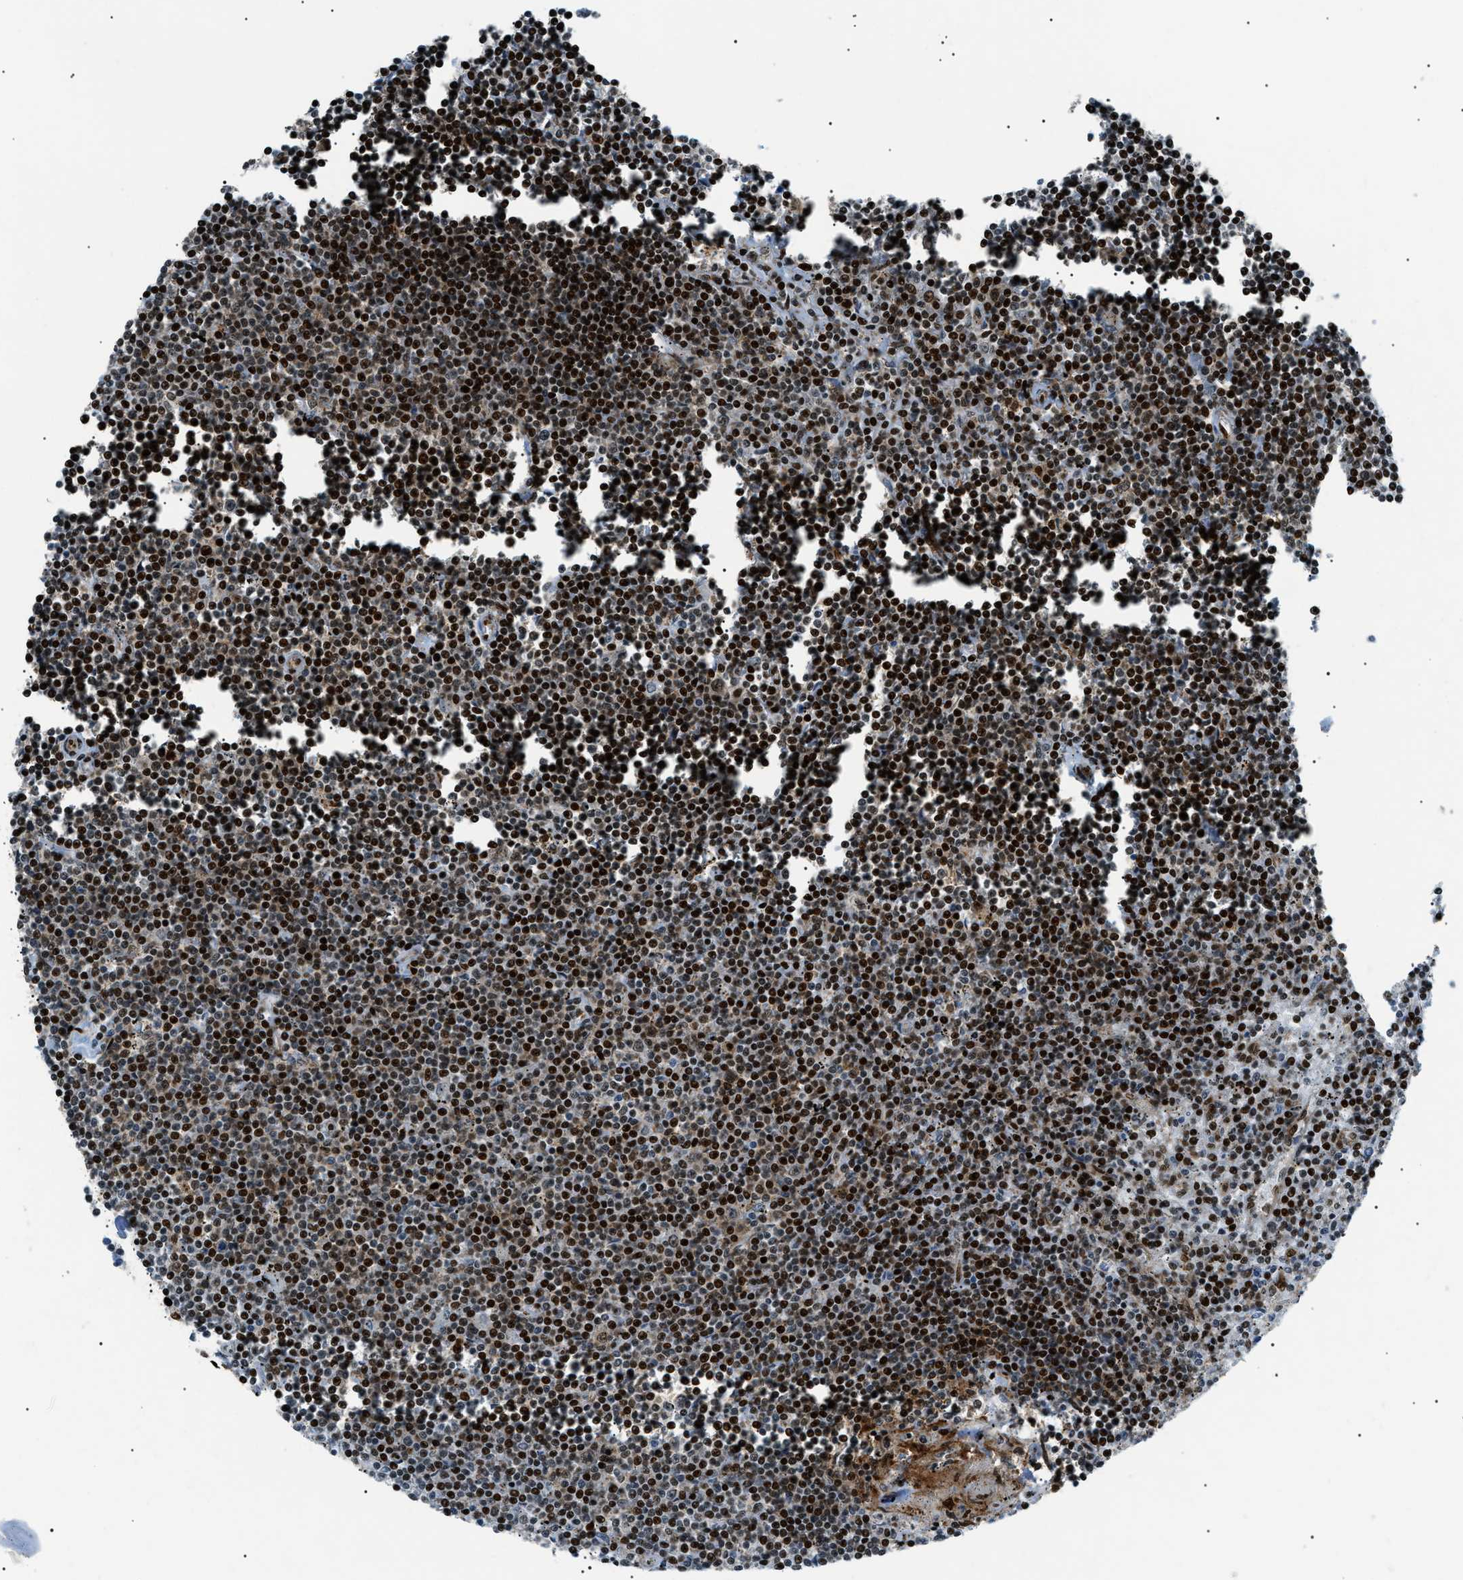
{"staining": {"intensity": "strong", "quantity": ">75%", "location": "nuclear"}, "tissue": "lymphoma", "cell_type": "Tumor cells", "image_type": "cancer", "snomed": [{"axis": "morphology", "description": "Malignant lymphoma, non-Hodgkin's type, Low grade"}, {"axis": "topography", "description": "Spleen"}], "caption": "IHC histopathology image of lymphoma stained for a protein (brown), which reveals high levels of strong nuclear positivity in approximately >75% of tumor cells.", "gene": "HNRNPK", "patient": {"sex": "male", "age": 76}}